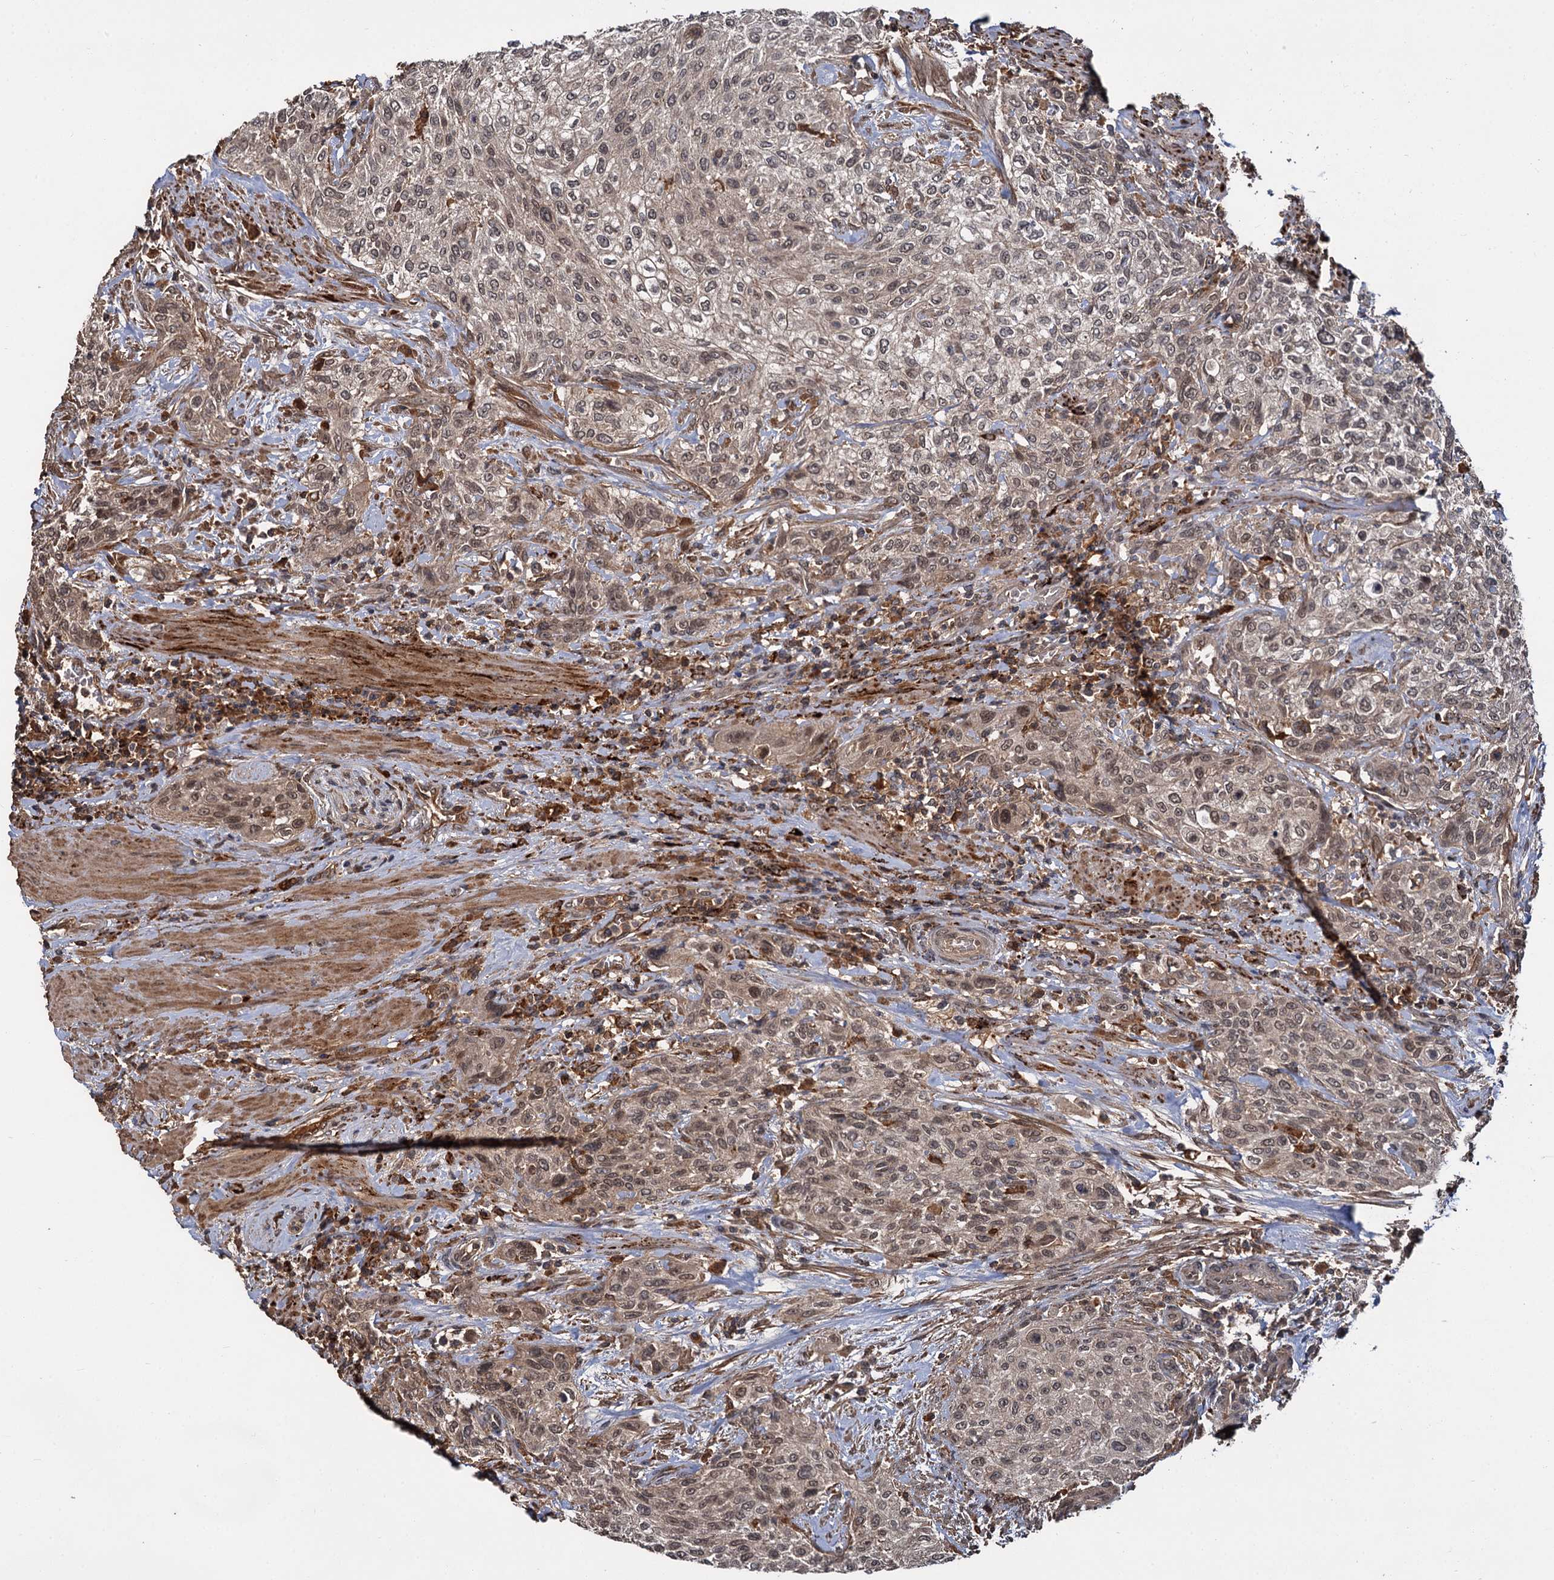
{"staining": {"intensity": "weak", "quantity": "<25%", "location": "cytoplasmic/membranous"}, "tissue": "urothelial cancer", "cell_type": "Tumor cells", "image_type": "cancer", "snomed": [{"axis": "morphology", "description": "Normal tissue, NOS"}, {"axis": "morphology", "description": "Urothelial carcinoma, NOS"}, {"axis": "topography", "description": "Urinary bladder"}, {"axis": "topography", "description": "Peripheral nerve tissue"}], "caption": "Immunohistochemistry (IHC) of urothelial cancer demonstrates no expression in tumor cells.", "gene": "MBD6", "patient": {"sex": "male", "age": 35}}